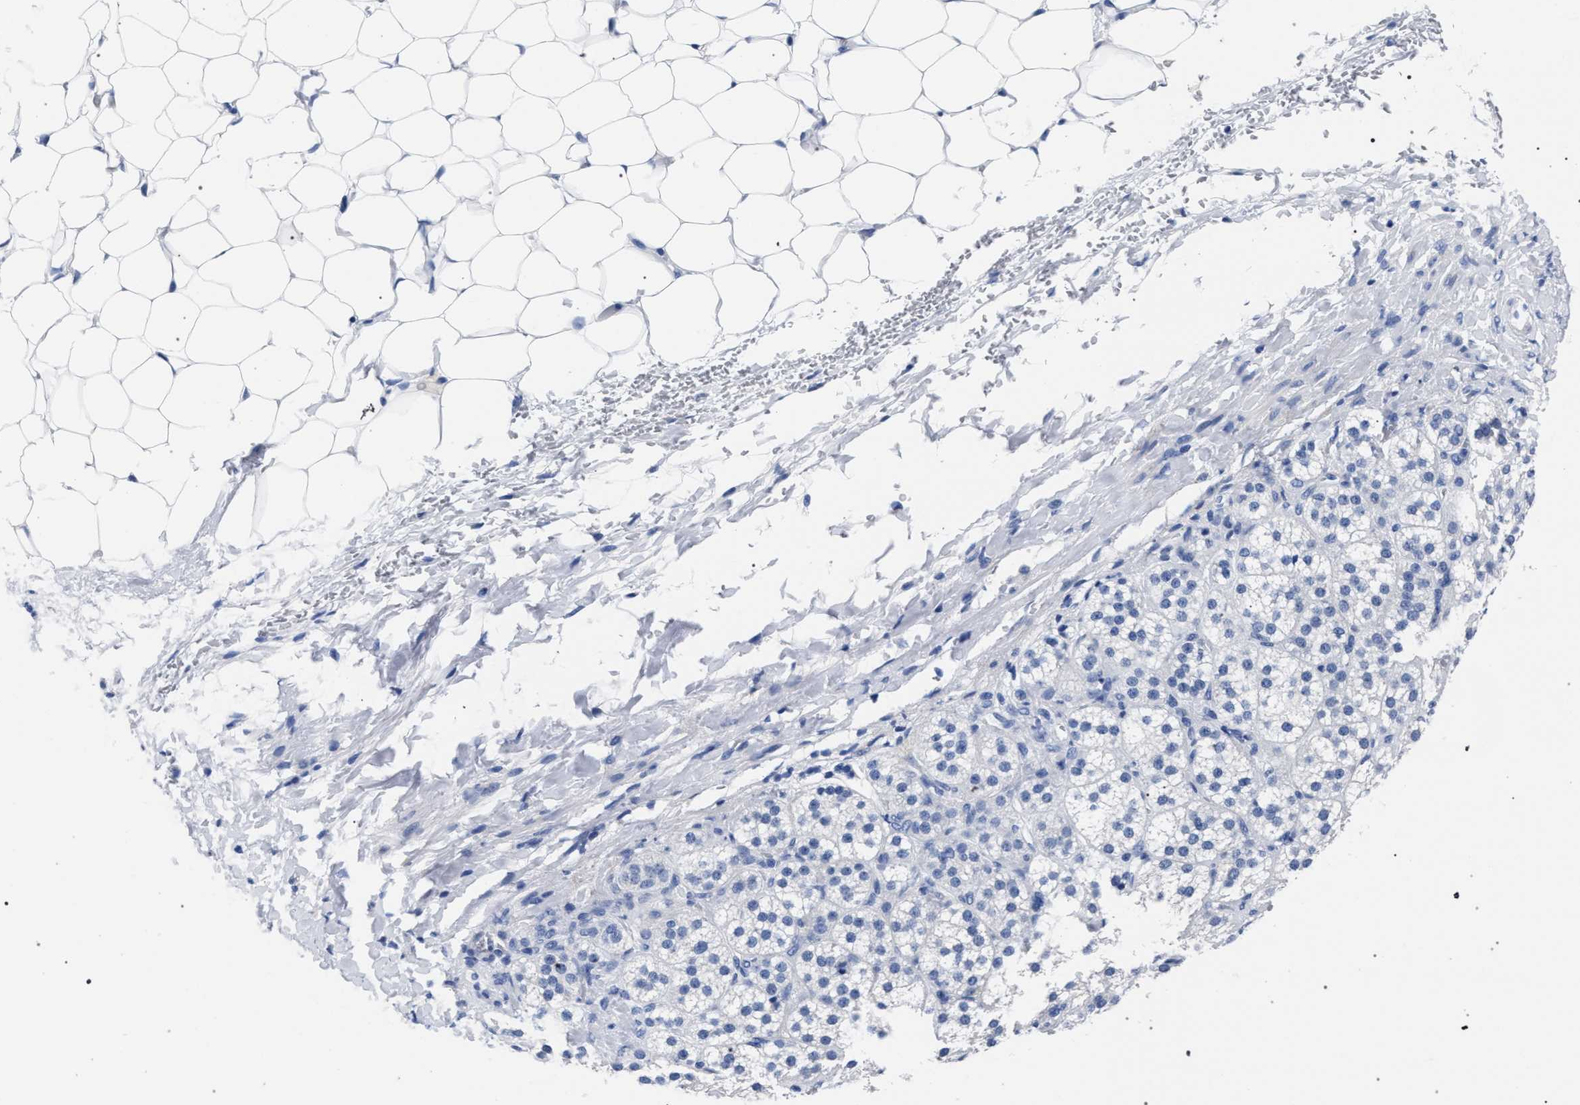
{"staining": {"intensity": "negative", "quantity": "none", "location": "none"}, "tissue": "adrenal gland", "cell_type": "Glandular cells", "image_type": "normal", "snomed": [{"axis": "morphology", "description": "Normal tissue, NOS"}, {"axis": "topography", "description": "Adrenal gland"}], "caption": "The photomicrograph shows no significant staining in glandular cells of adrenal gland.", "gene": "AKAP4", "patient": {"sex": "female", "age": 44}}